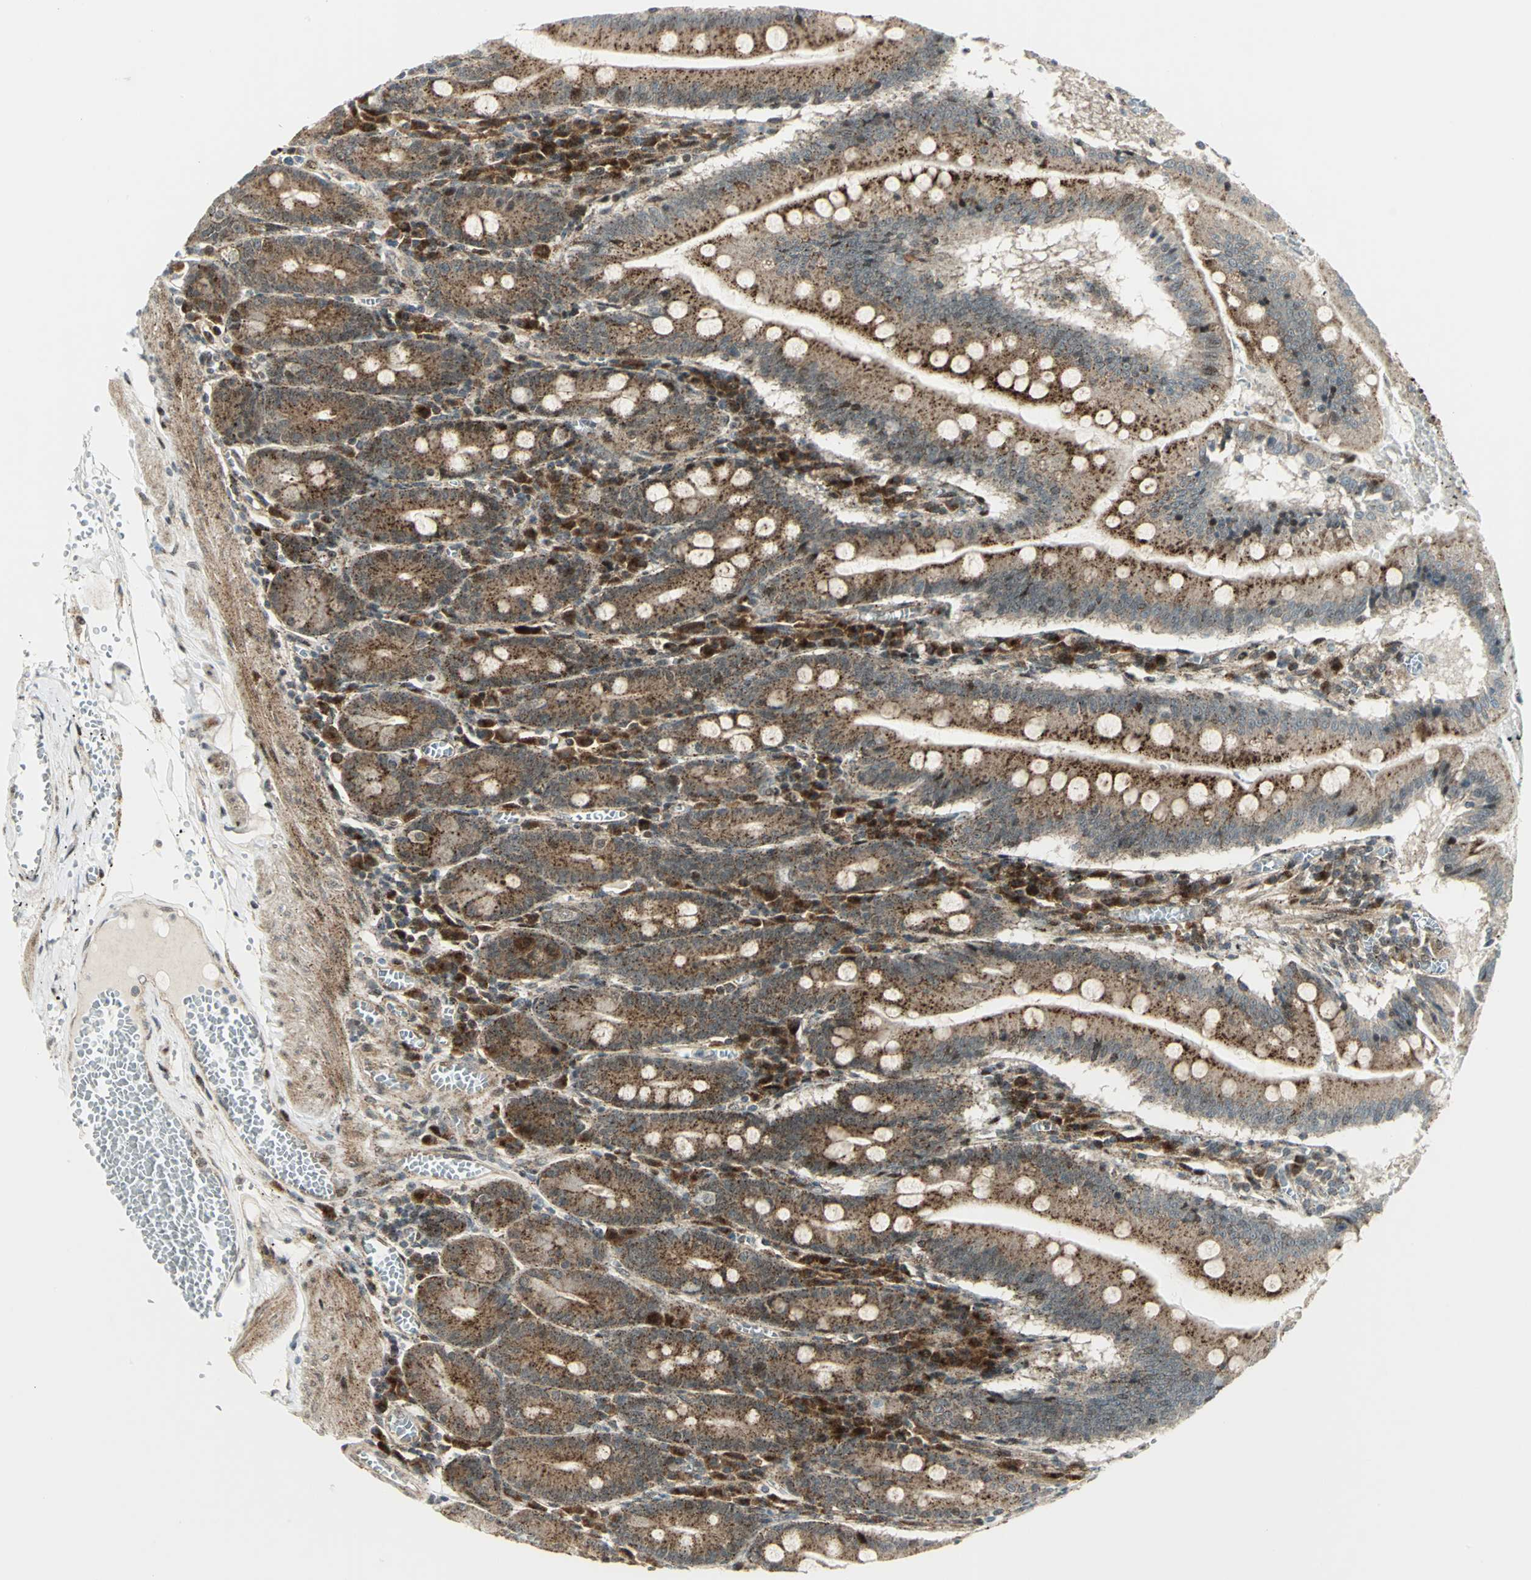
{"staining": {"intensity": "strong", "quantity": ">75%", "location": "cytoplasmic/membranous"}, "tissue": "small intestine", "cell_type": "Glandular cells", "image_type": "normal", "snomed": [{"axis": "morphology", "description": "Normal tissue, NOS"}, {"axis": "topography", "description": "Small intestine"}], "caption": "Human small intestine stained for a protein (brown) demonstrates strong cytoplasmic/membranous positive staining in about >75% of glandular cells.", "gene": "ATP6V1A", "patient": {"sex": "male", "age": 71}}